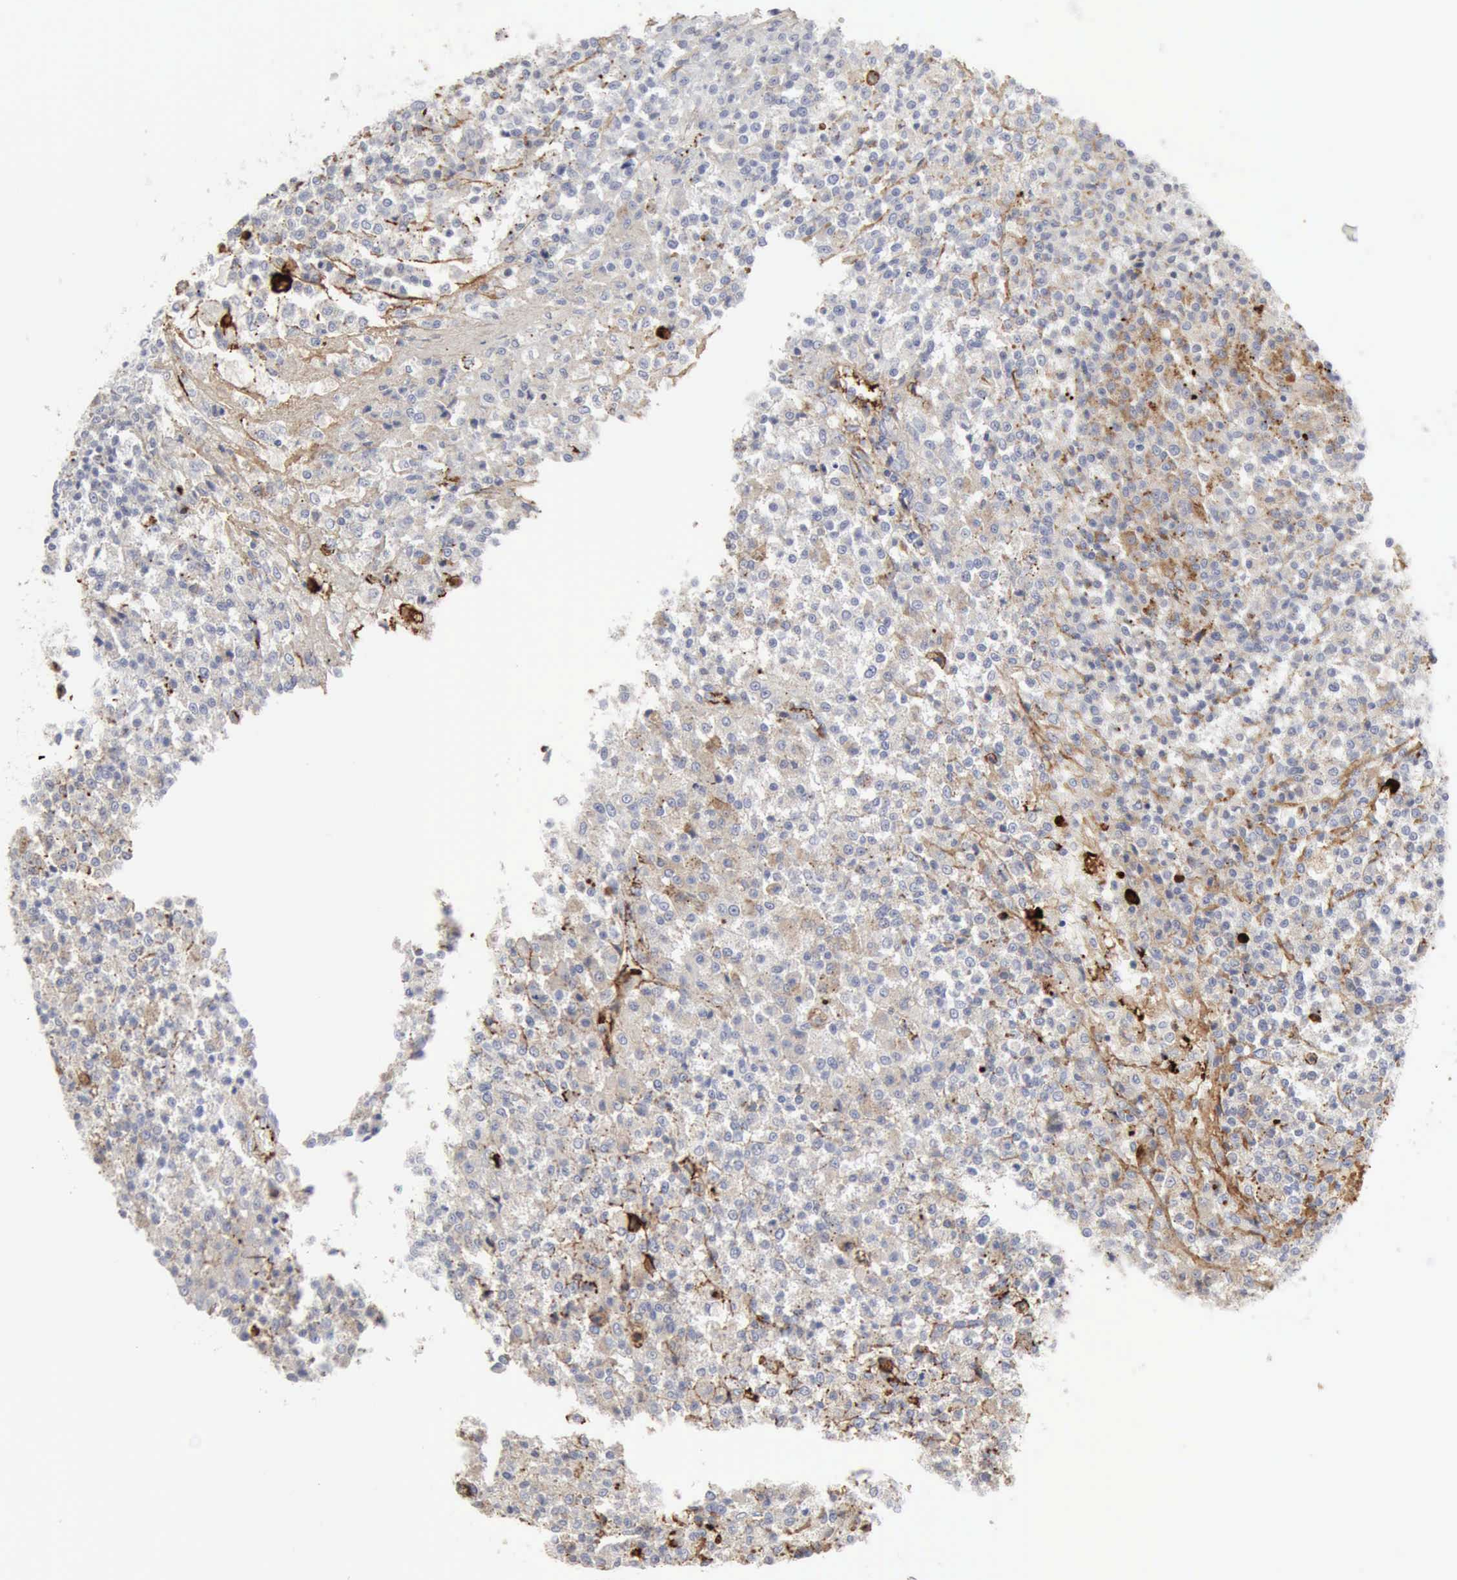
{"staining": {"intensity": "negative", "quantity": "none", "location": "none"}, "tissue": "testis cancer", "cell_type": "Tumor cells", "image_type": "cancer", "snomed": [{"axis": "morphology", "description": "Seminoma, NOS"}, {"axis": "topography", "description": "Testis"}], "caption": "Testis seminoma stained for a protein using immunohistochemistry (IHC) shows no expression tumor cells.", "gene": "C4BPA", "patient": {"sex": "male", "age": 59}}